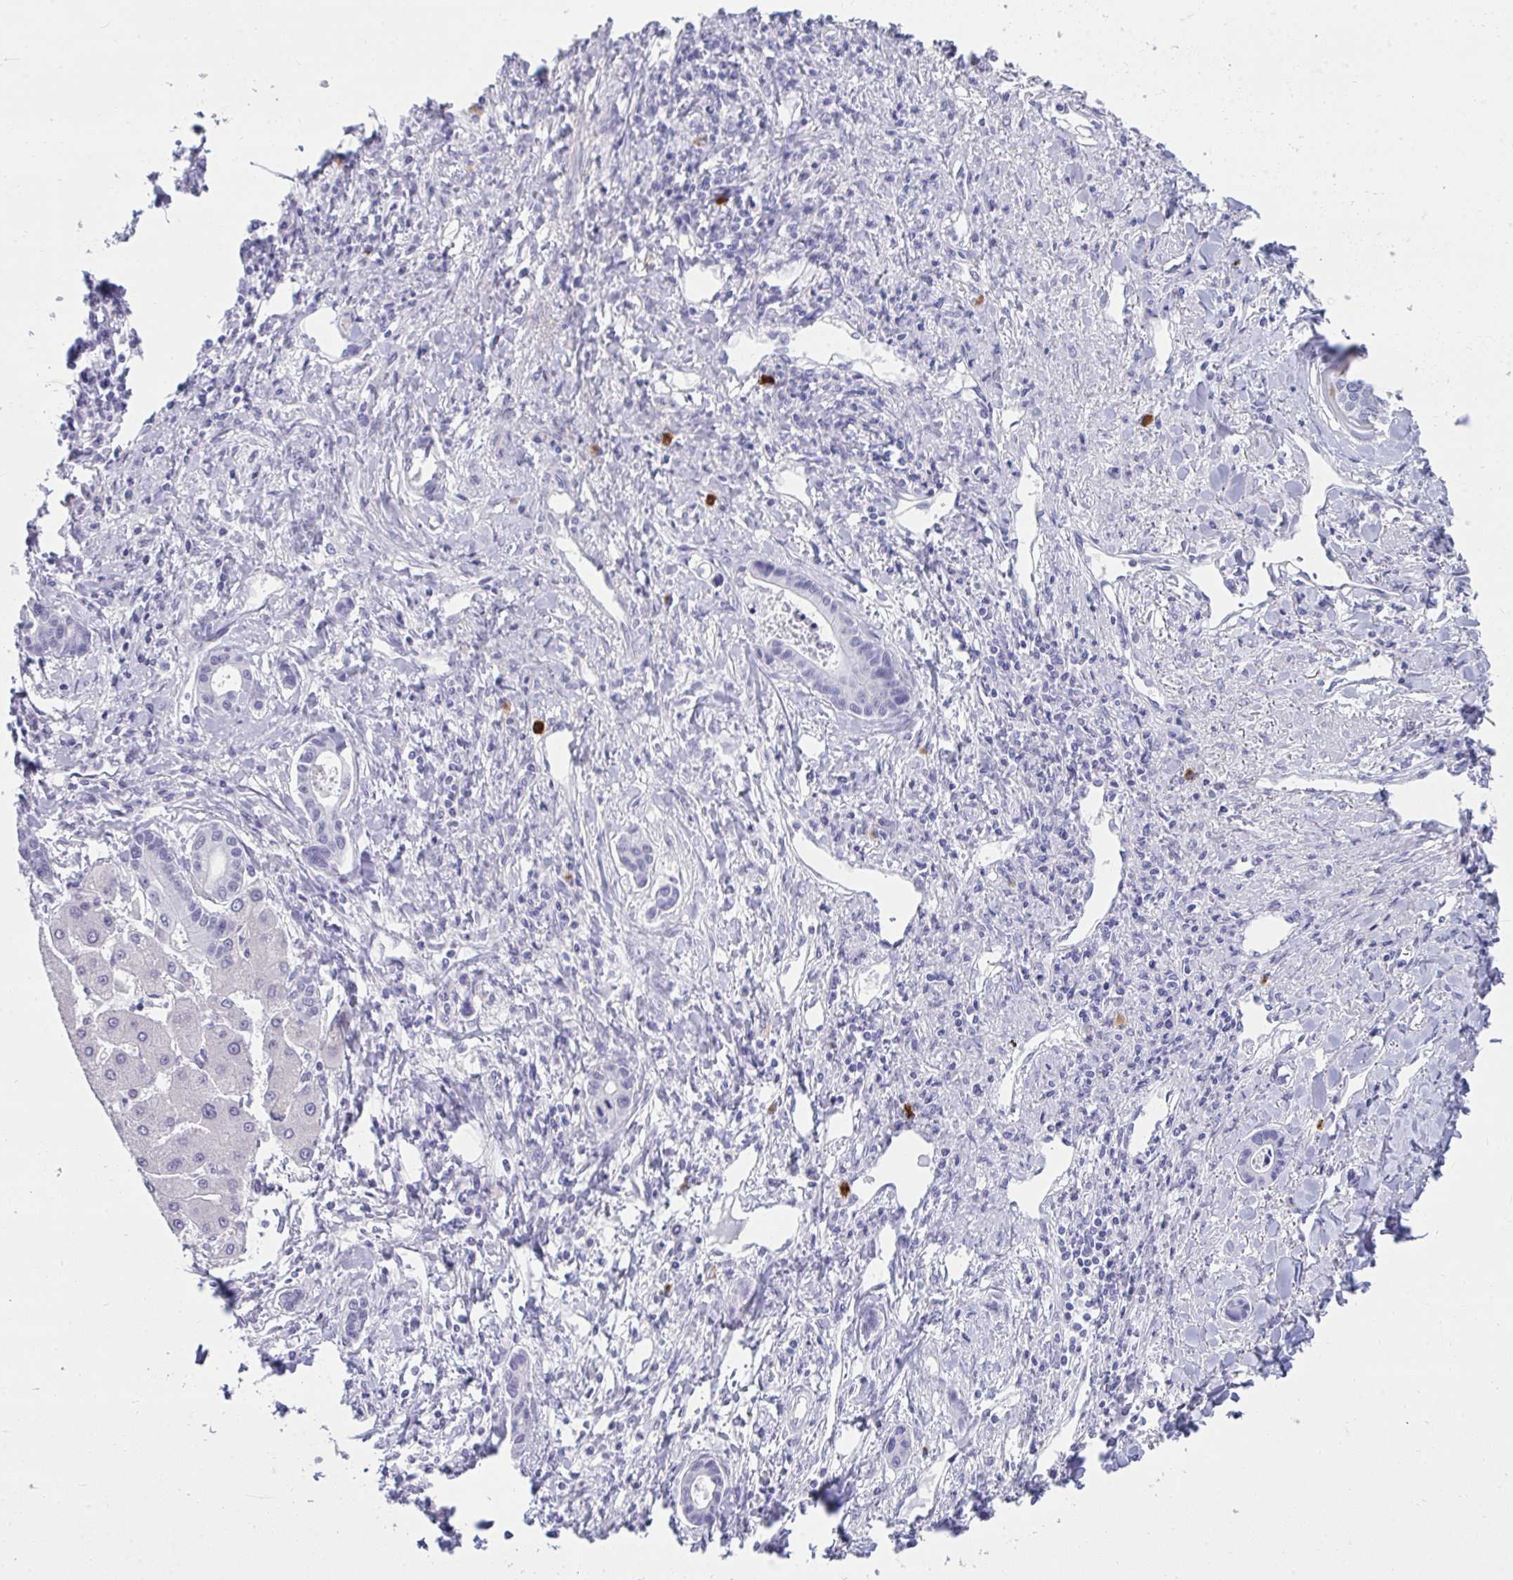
{"staining": {"intensity": "negative", "quantity": "none", "location": "none"}, "tissue": "liver cancer", "cell_type": "Tumor cells", "image_type": "cancer", "snomed": [{"axis": "morphology", "description": "Cholangiocarcinoma"}, {"axis": "topography", "description": "Liver"}], "caption": "High magnification brightfield microscopy of liver cancer stained with DAB (3,3'-diaminobenzidine) (brown) and counterstained with hematoxylin (blue): tumor cells show no significant staining.", "gene": "TSBP1", "patient": {"sex": "male", "age": 66}}